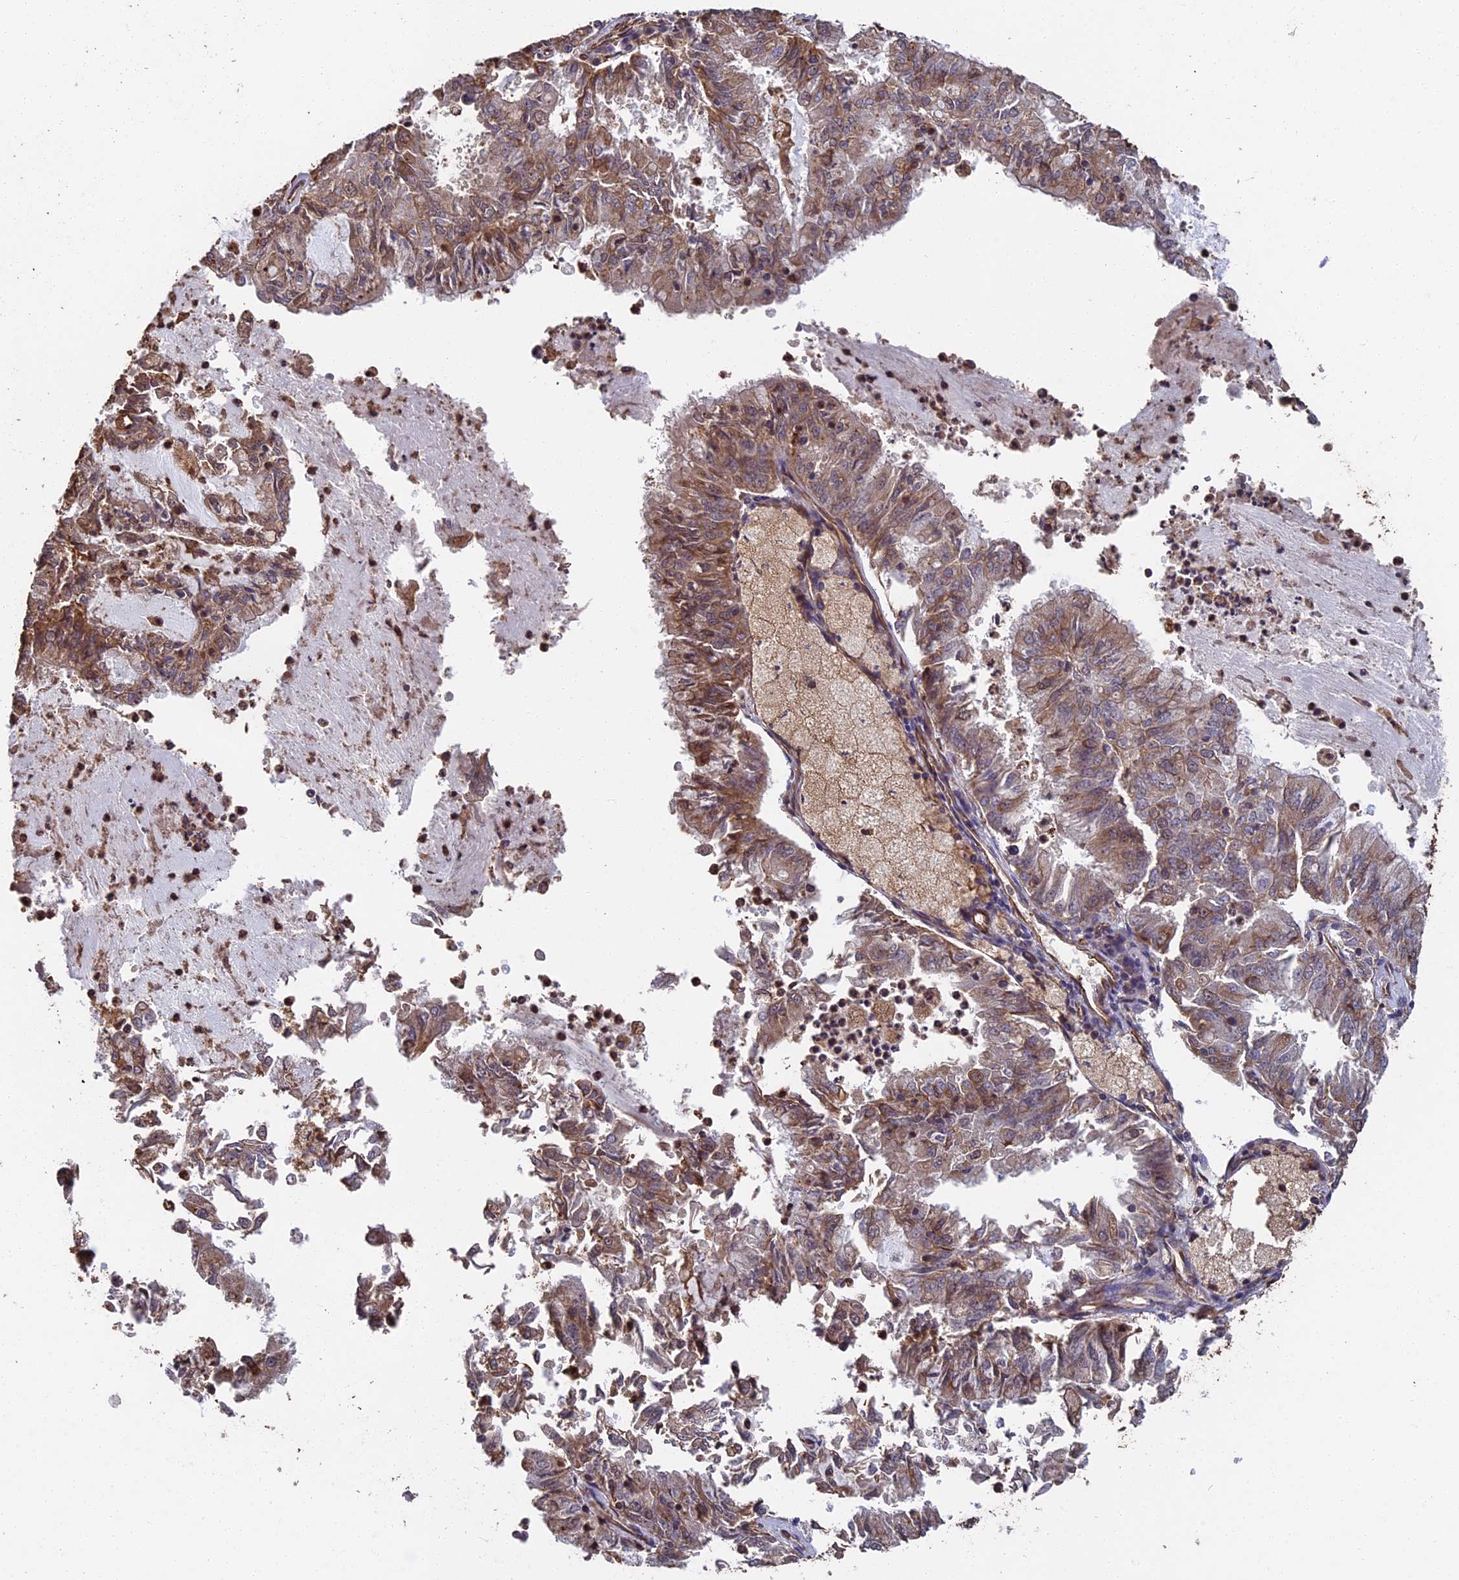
{"staining": {"intensity": "moderate", "quantity": "25%-75%", "location": "cytoplasmic/membranous"}, "tissue": "endometrial cancer", "cell_type": "Tumor cells", "image_type": "cancer", "snomed": [{"axis": "morphology", "description": "Adenocarcinoma, NOS"}, {"axis": "topography", "description": "Endometrium"}], "caption": "A brown stain highlights moderate cytoplasmic/membranous expression of a protein in endometrial adenocarcinoma tumor cells.", "gene": "CCDC124", "patient": {"sex": "female", "age": 57}}